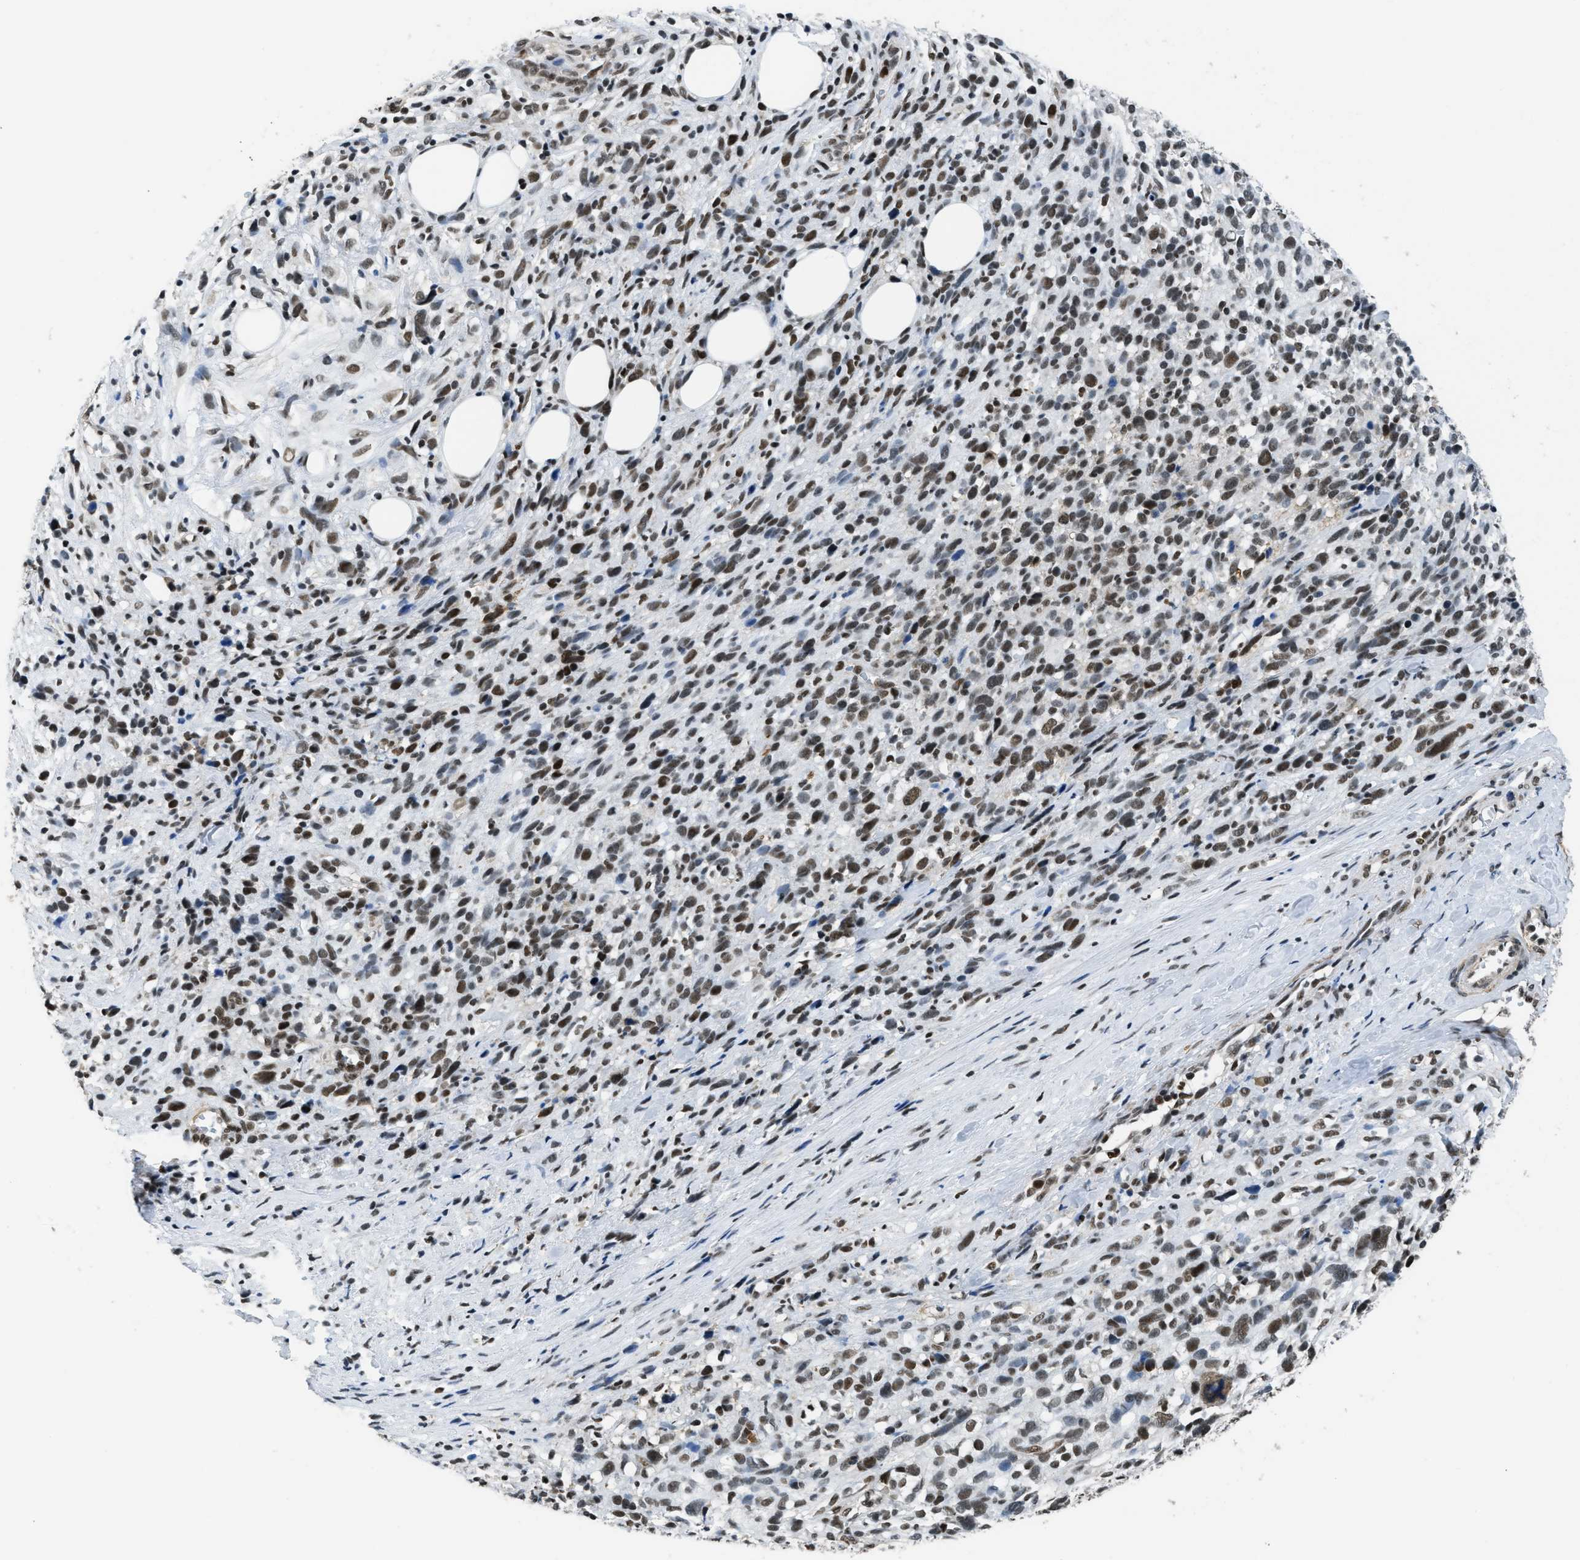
{"staining": {"intensity": "moderate", "quantity": ">75%", "location": "nuclear"}, "tissue": "melanoma", "cell_type": "Tumor cells", "image_type": "cancer", "snomed": [{"axis": "morphology", "description": "Malignant melanoma, NOS"}, {"axis": "topography", "description": "Skin"}], "caption": "Melanoma stained for a protein (brown) reveals moderate nuclear positive staining in approximately >75% of tumor cells.", "gene": "SCAF4", "patient": {"sex": "female", "age": 55}}